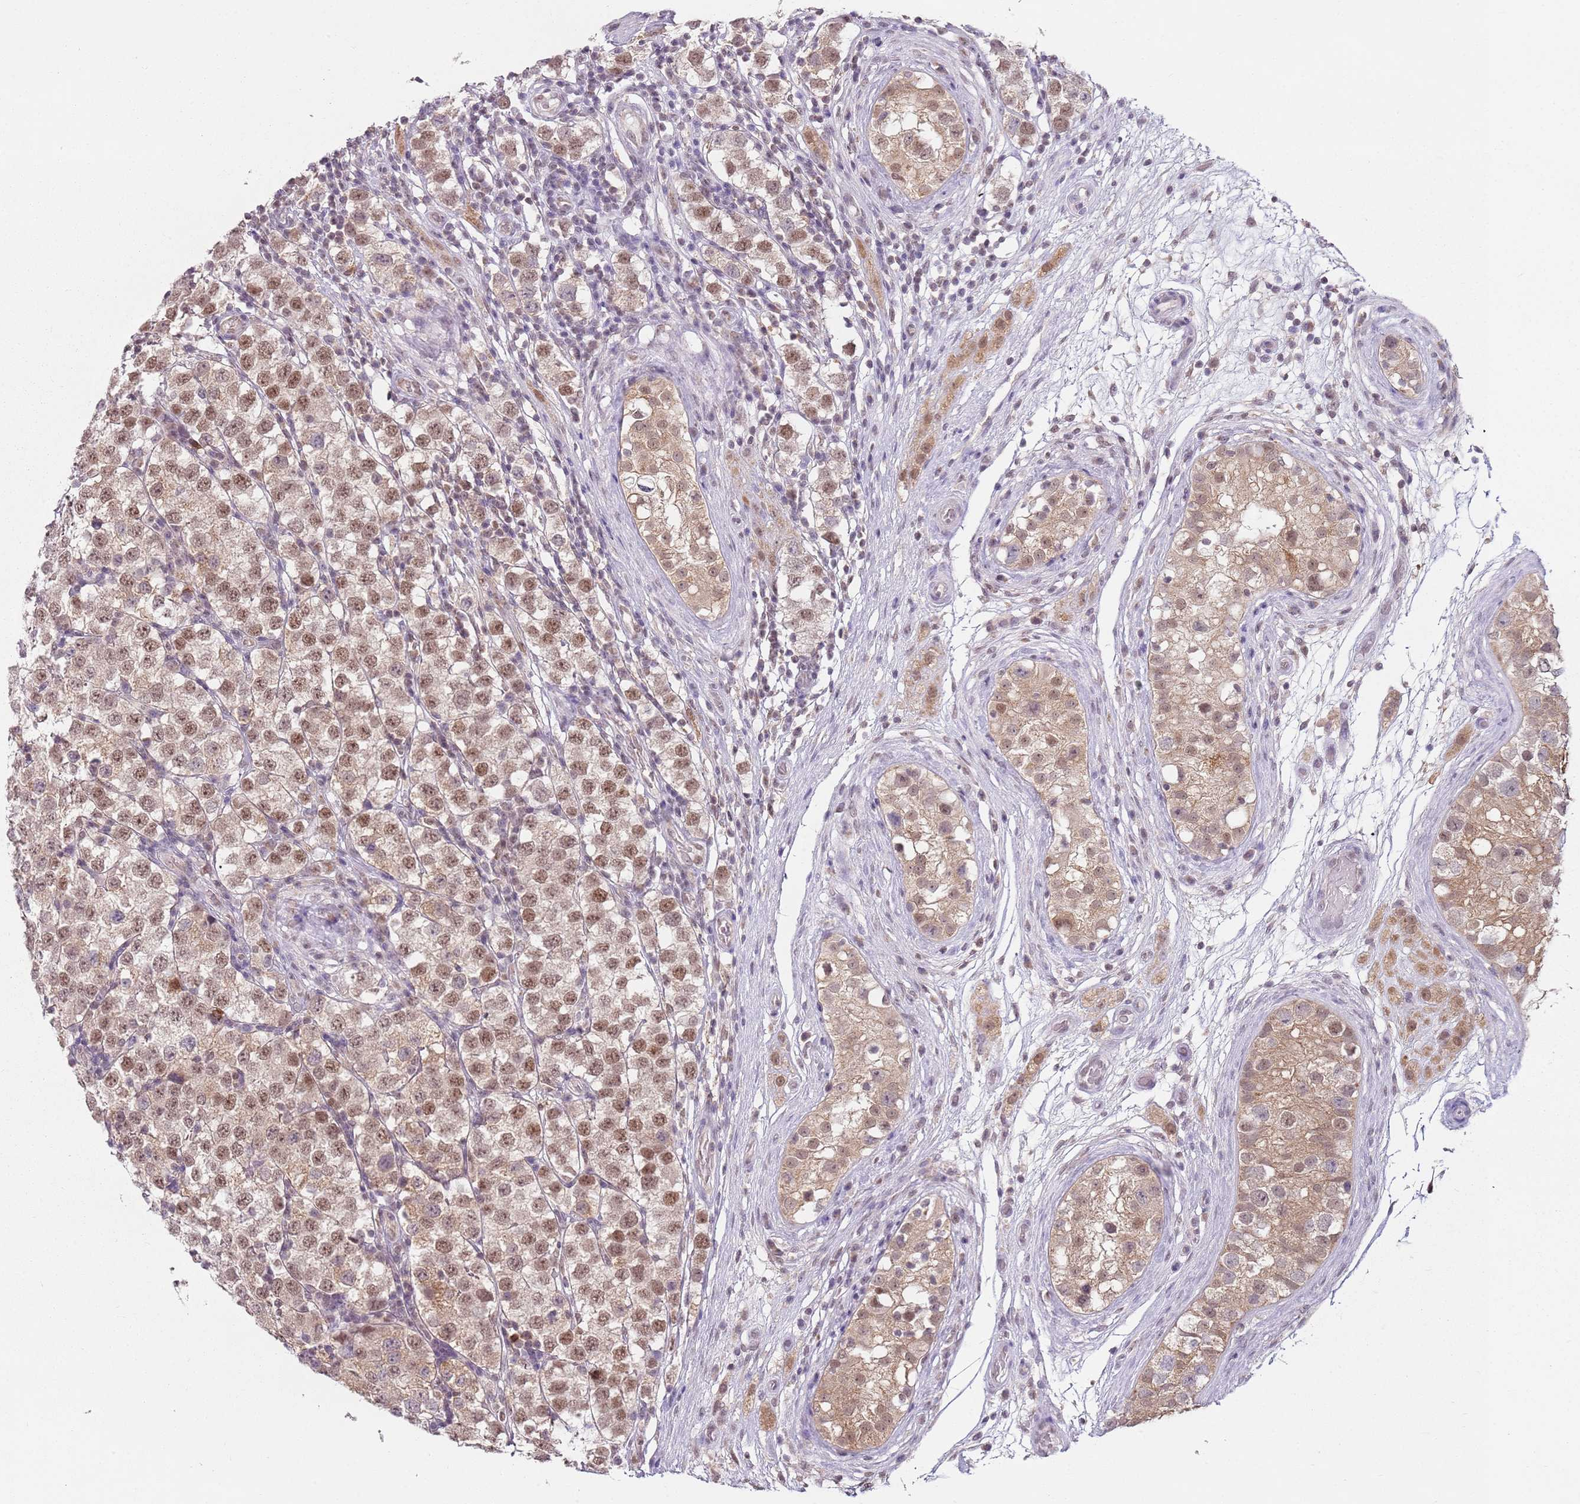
{"staining": {"intensity": "moderate", "quantity": ">75%", "location": "nuclear"}, "tissue": "testis cancer", "cell_type": "Tumor cells", "image_type": "cancer", "snomed": [{"axis": "morphology", "description": "Seminoma, NOS"}, {"axis": "topography", "description": "Testis"}], "caption": "Immunohistochemical staining of testis cancer demonstrates moderate nuclear protein staining in approximately >75% of tumor cells. (IHC, brightfield microscopy, high magnification).", "gene": "SMARCAL1", "patient": {"sex": "male", "age": 34}}